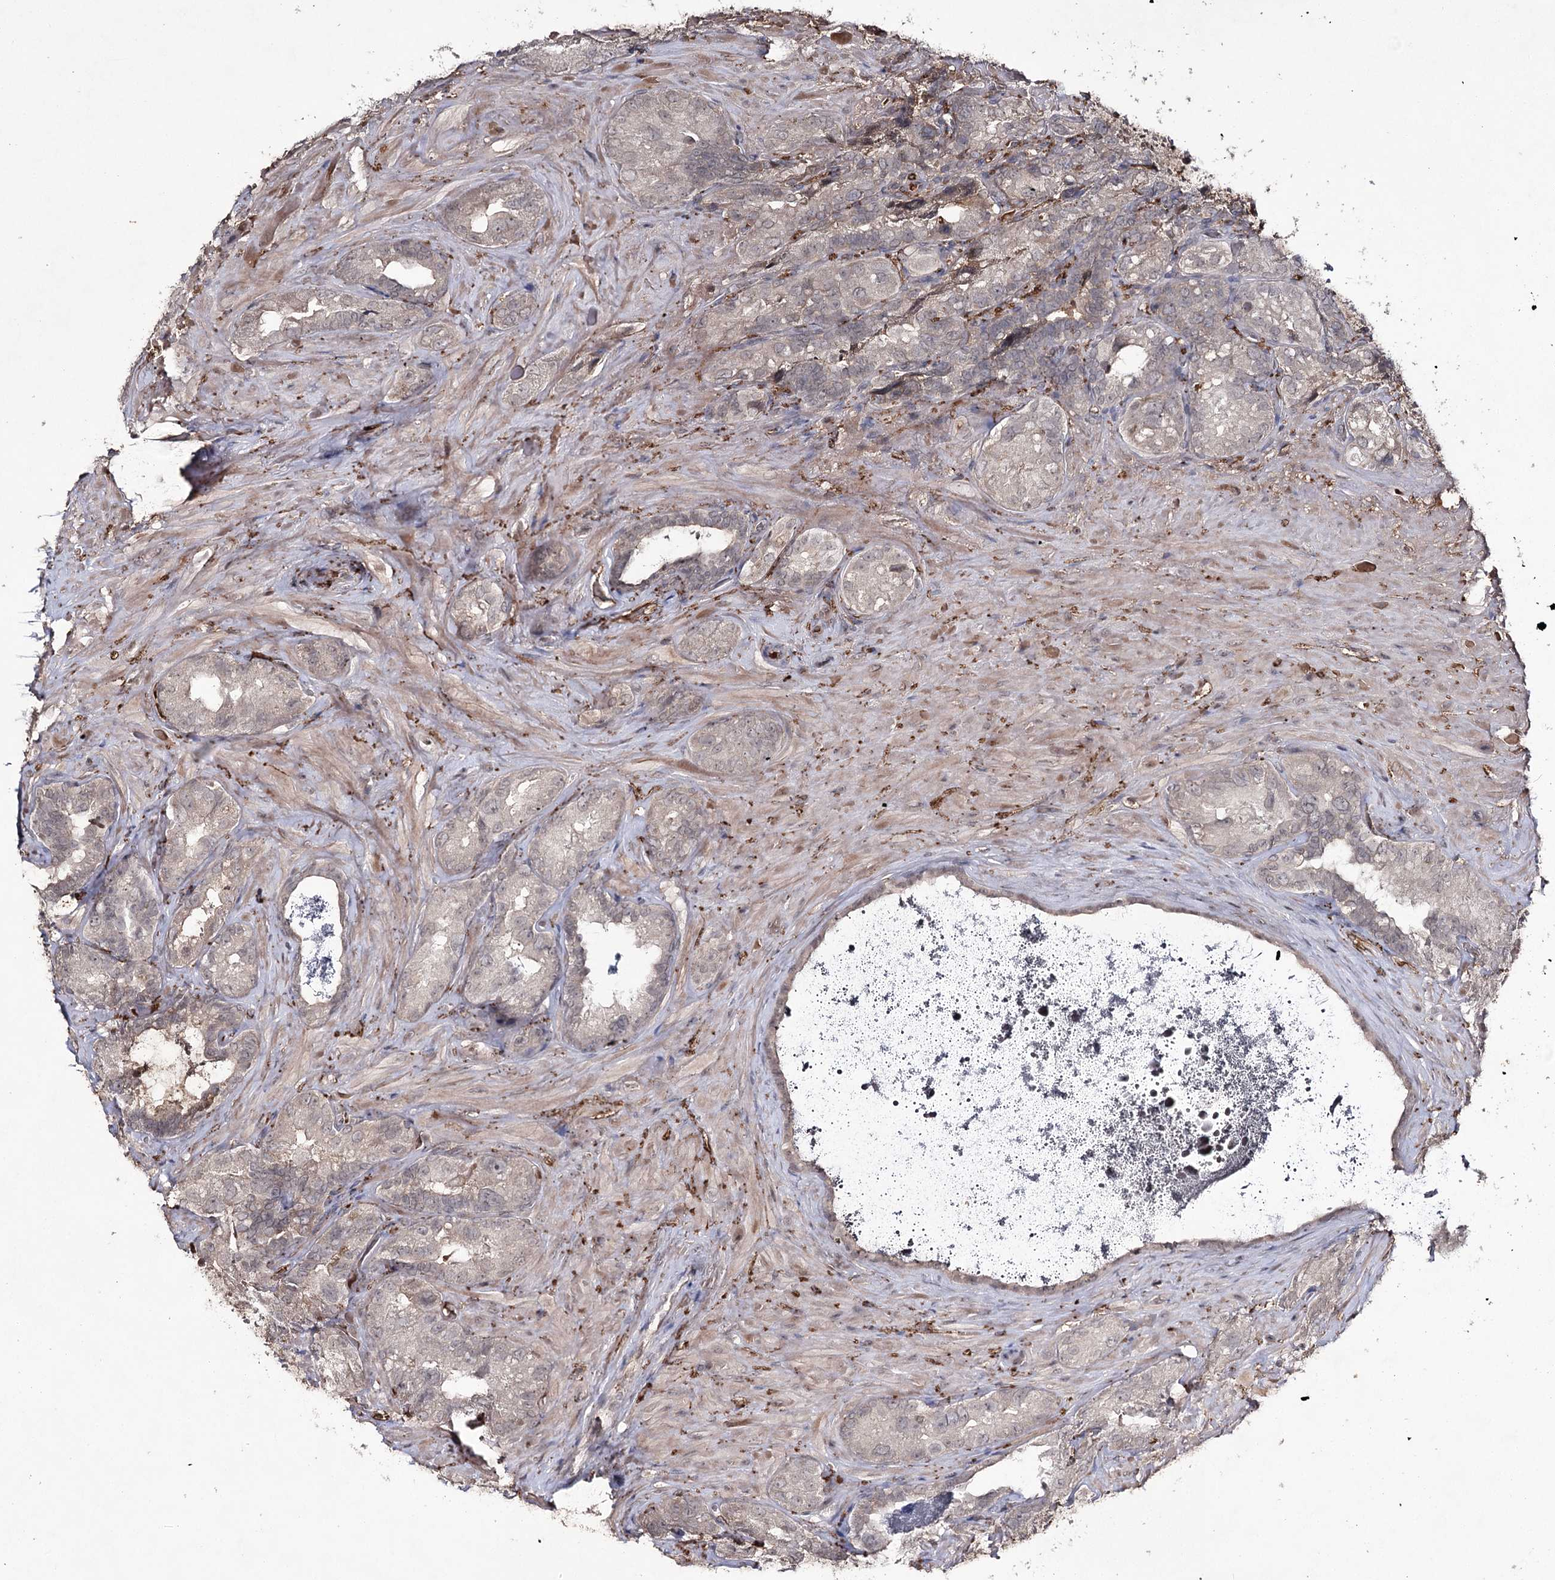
{"staining": {"intensity": "weak", "quantity": "25%-75%", "location": "cytoplasmic/membranous"}, "tissue": "seminal vesicle", "cell_type": "Glandular cells", "image_type": "normal", "snomed": [{"axis": "morphology", "description": "Normal tissue, NOS"}, {"axis": "topography", "description": "Seminal veicle"}, {"axis": "topography", "description": "Peripheral nerve tissue"}], "caption": "Approximately 25%-75% of glandular cells in unremarkable human seminal vesicle exhibit weak cytoplasmic/membranous protein staining as visualized by brown immunohistochemical staining.", "gene": "SYNGR3", "patient": {"sex": "male", "age": 67}}